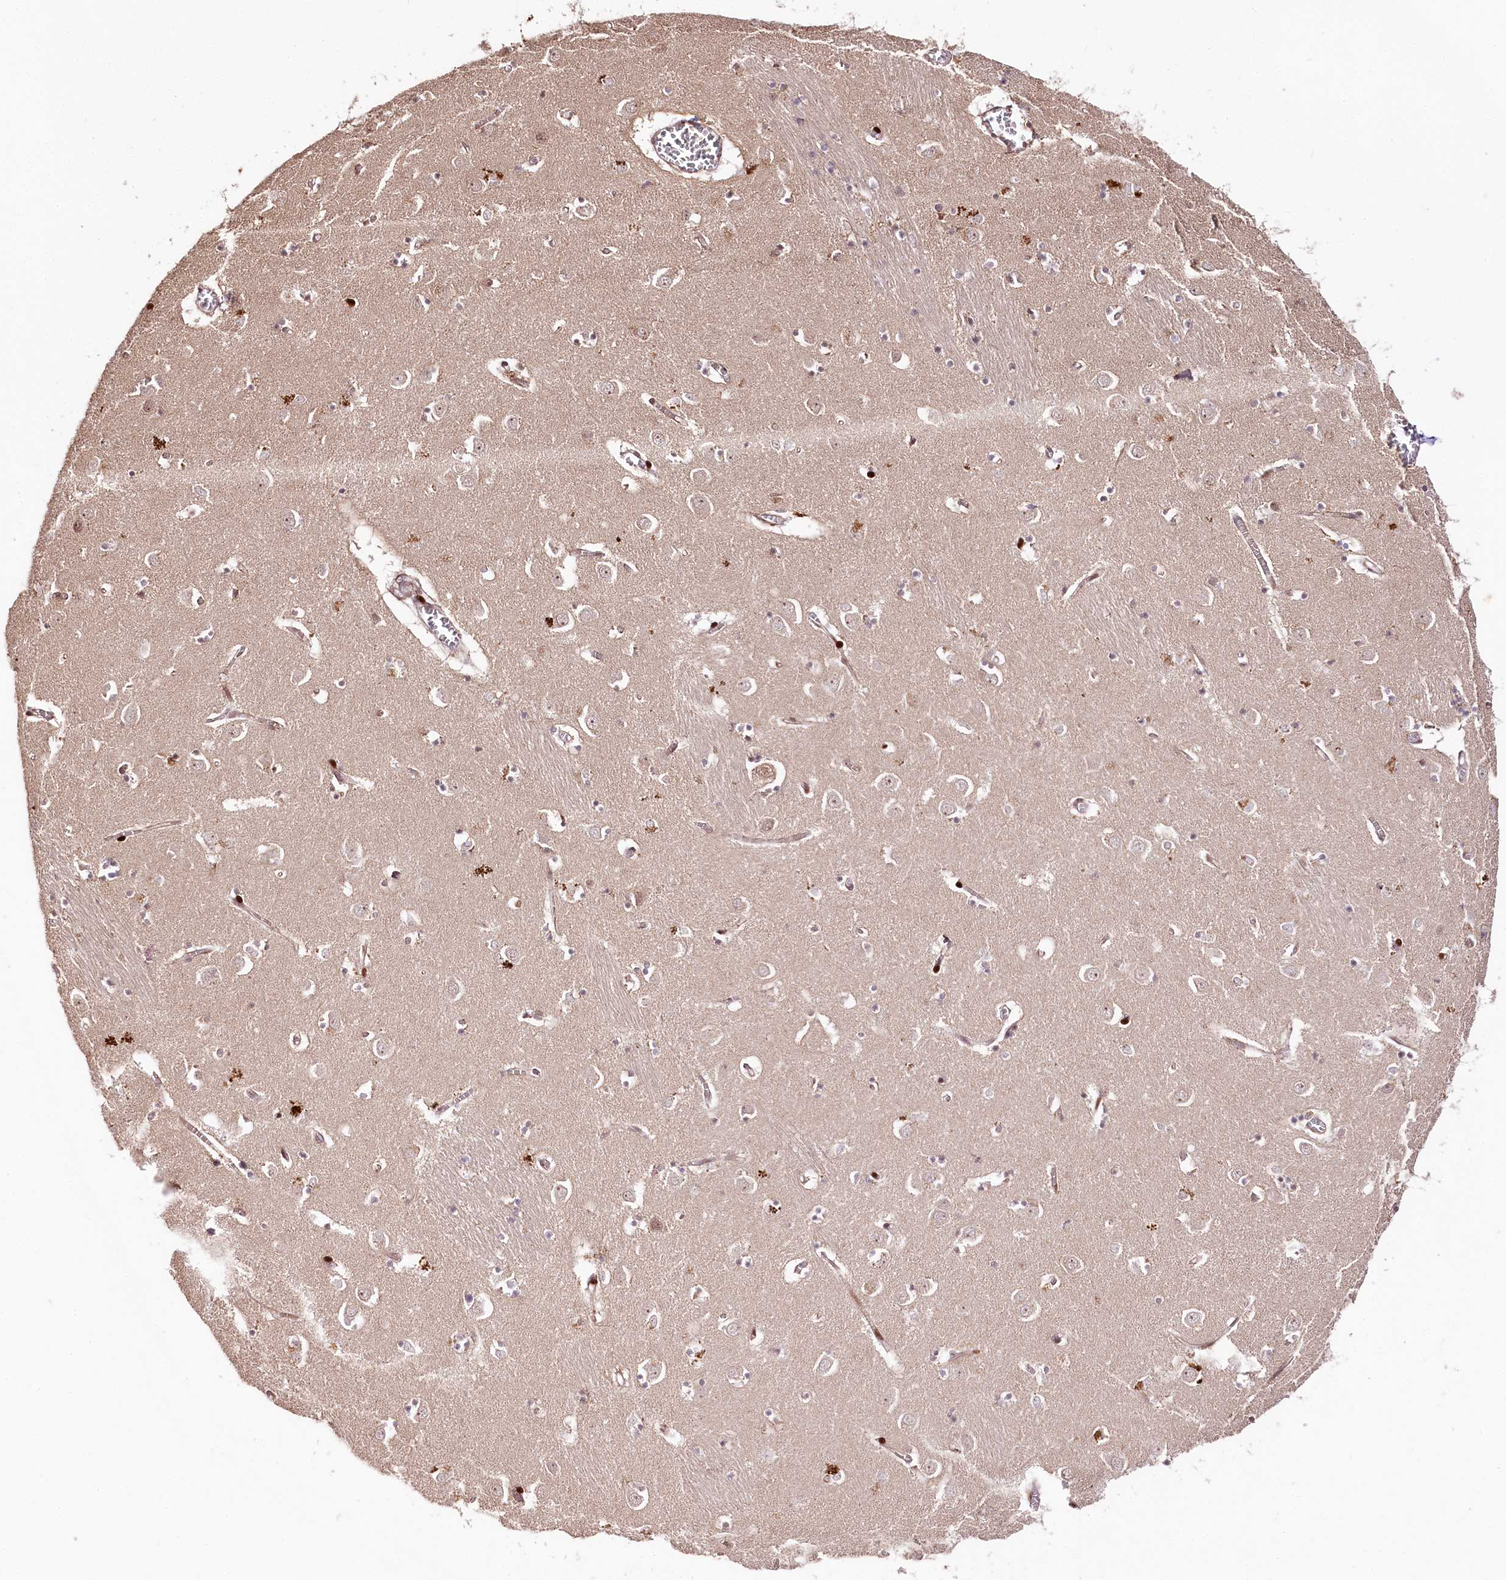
{"staining": {"intensity": "weak", "quantity": "<25%", "location": "nuclear"}, "tissue": "caudate", "cell_type": "Glial cells", "image_type": "normal", "snomed": [{"axis": "morphology", "description": "Normal tissue, NOS"}, {"axis": "topography", "description": "Lateral ventricle wall"}], "caption": "This is an immunohistochemistry micrograph of normal human caudate. There is no expression in glial cells.", "gene": "DMP1", "patient": {"sex": "male", "age": 70}}